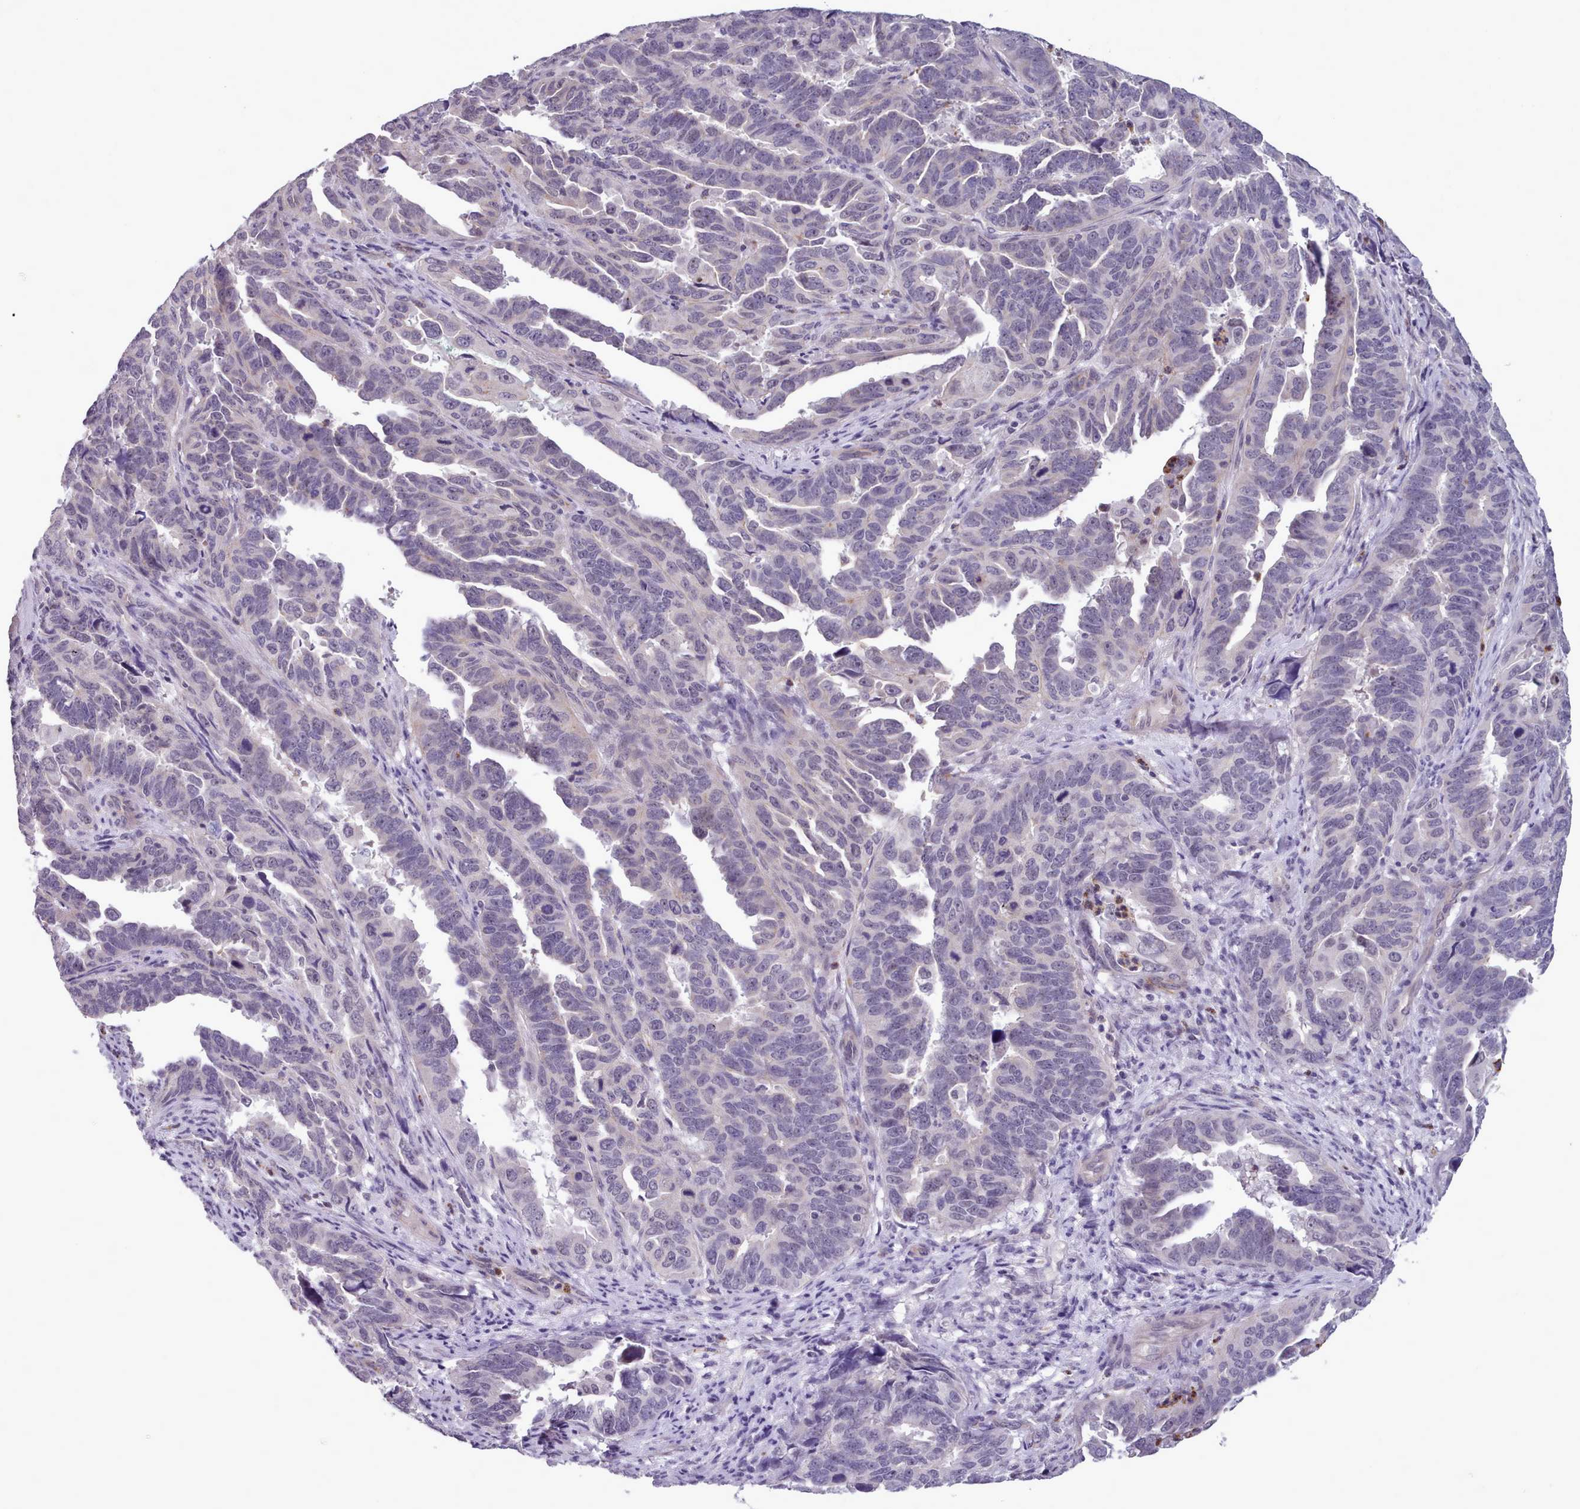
{"staining": {"intensity": "negative", "quantity": "none", "location": "none"}, "tissue": "endometrial cancer", "cell_type": "Tumor cells", "image_type": "cancer", "snomed": [{"axis": "morphology", "description": "Adenocarcinoma, NOS"}, {"axis": "topography", "description": "Endometrium"}], "caption": "Immunohistochemistry (IHC) photomicrograph of human adenocarcinoma (endometrial) stained for a protein (brown), which reveals no expression in tumor cells.", "gene": "KCTD16", "patient": {"sex": "female", "age": 65}}